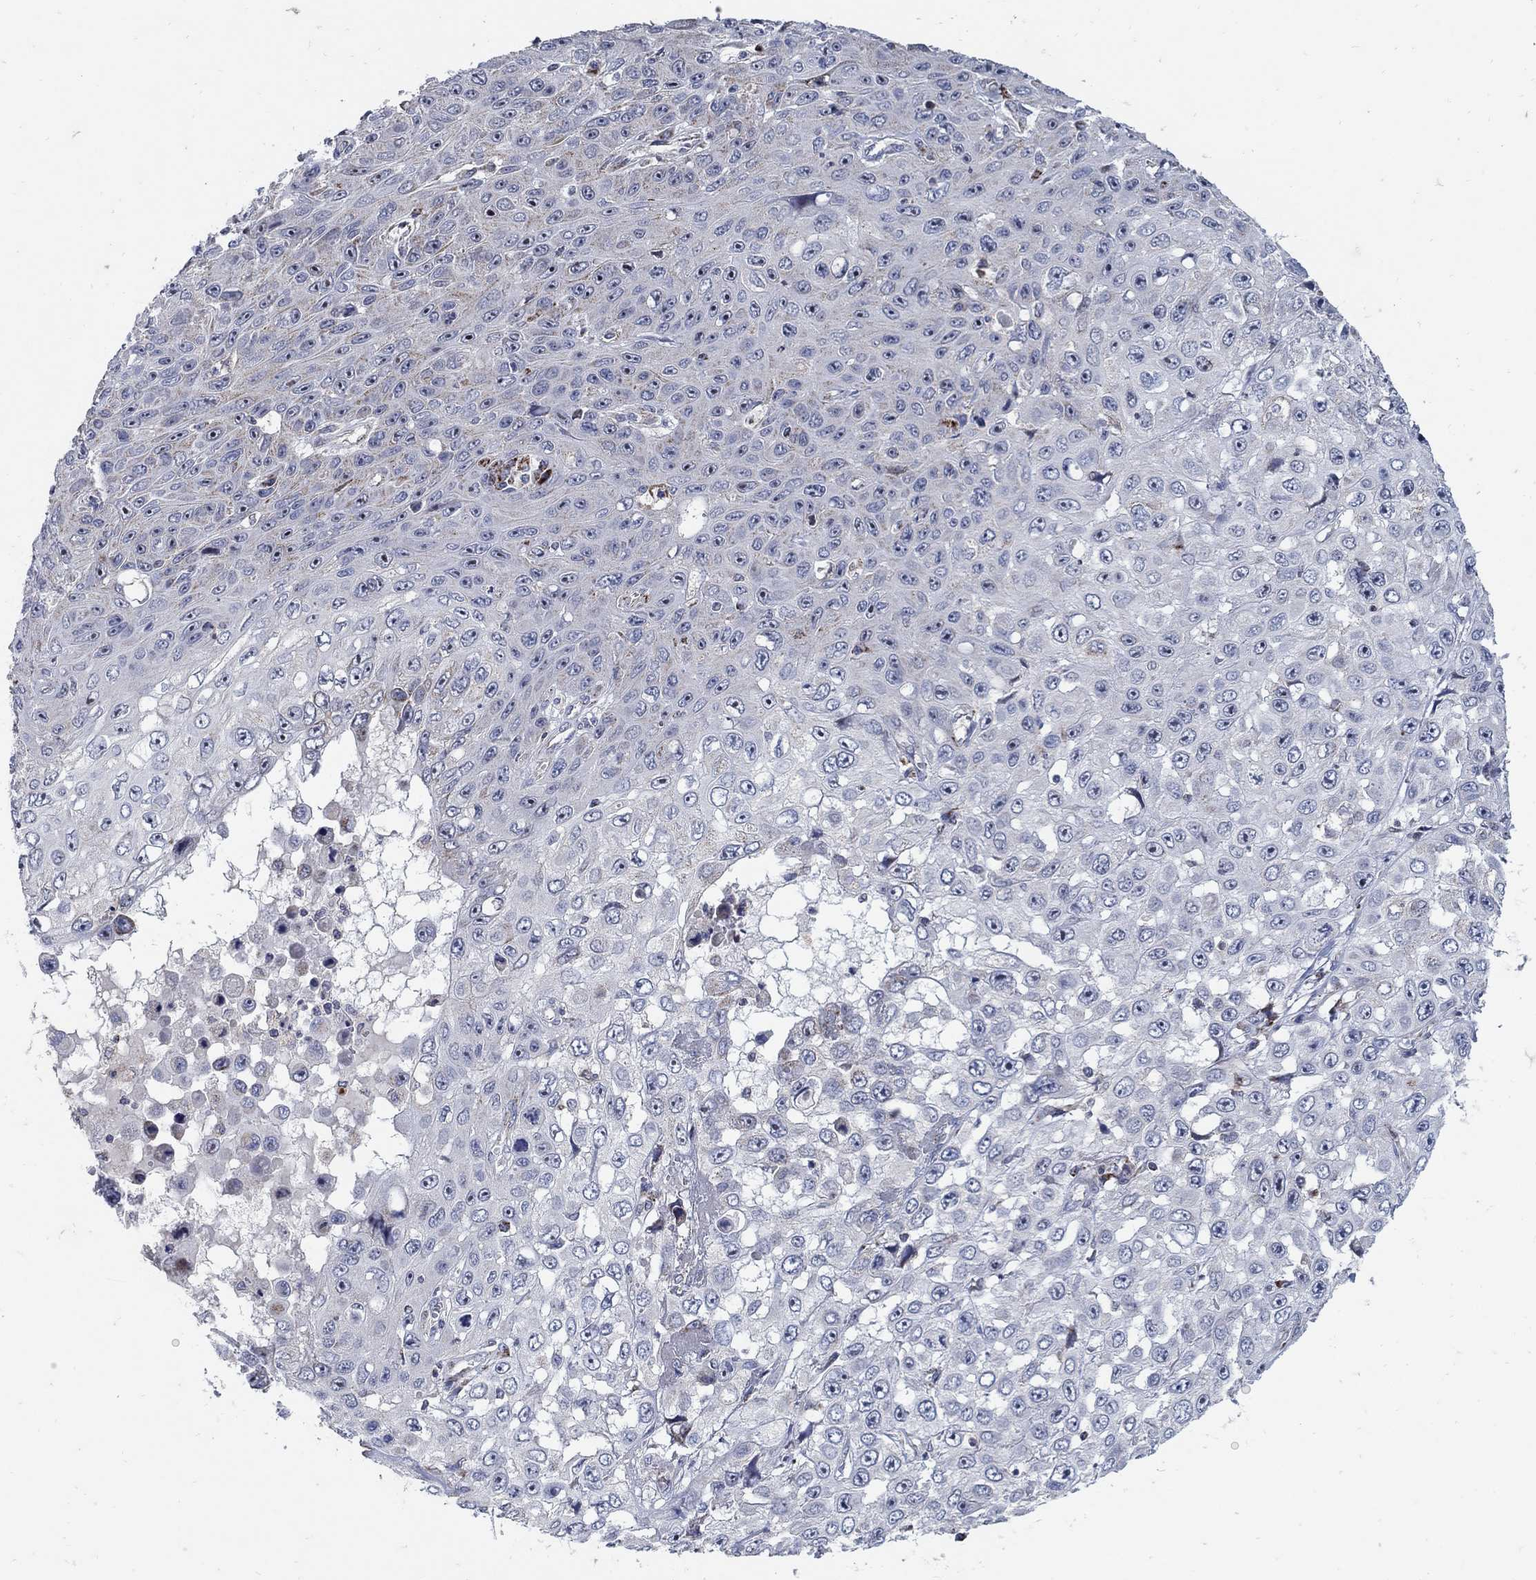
{"staining": {"intensity": "negative", "quantity": "none", "location": "none"}, "tissue": "skin cancer", "cell_type": "Tumor cells", "image_type": "cancer", "snomed": [{"axis": "morphology", "description": "Squamous cell carcinoma, NOS"}, {"axis": "topography", "description": "Skin"}], "caption": "Immunohistochemistry of skin cancer (squamous cell carcinoma) demonstrates no staining in tumor cells.", "gene": "HMX2", "patient": {"sex": "male", "age": 82}}